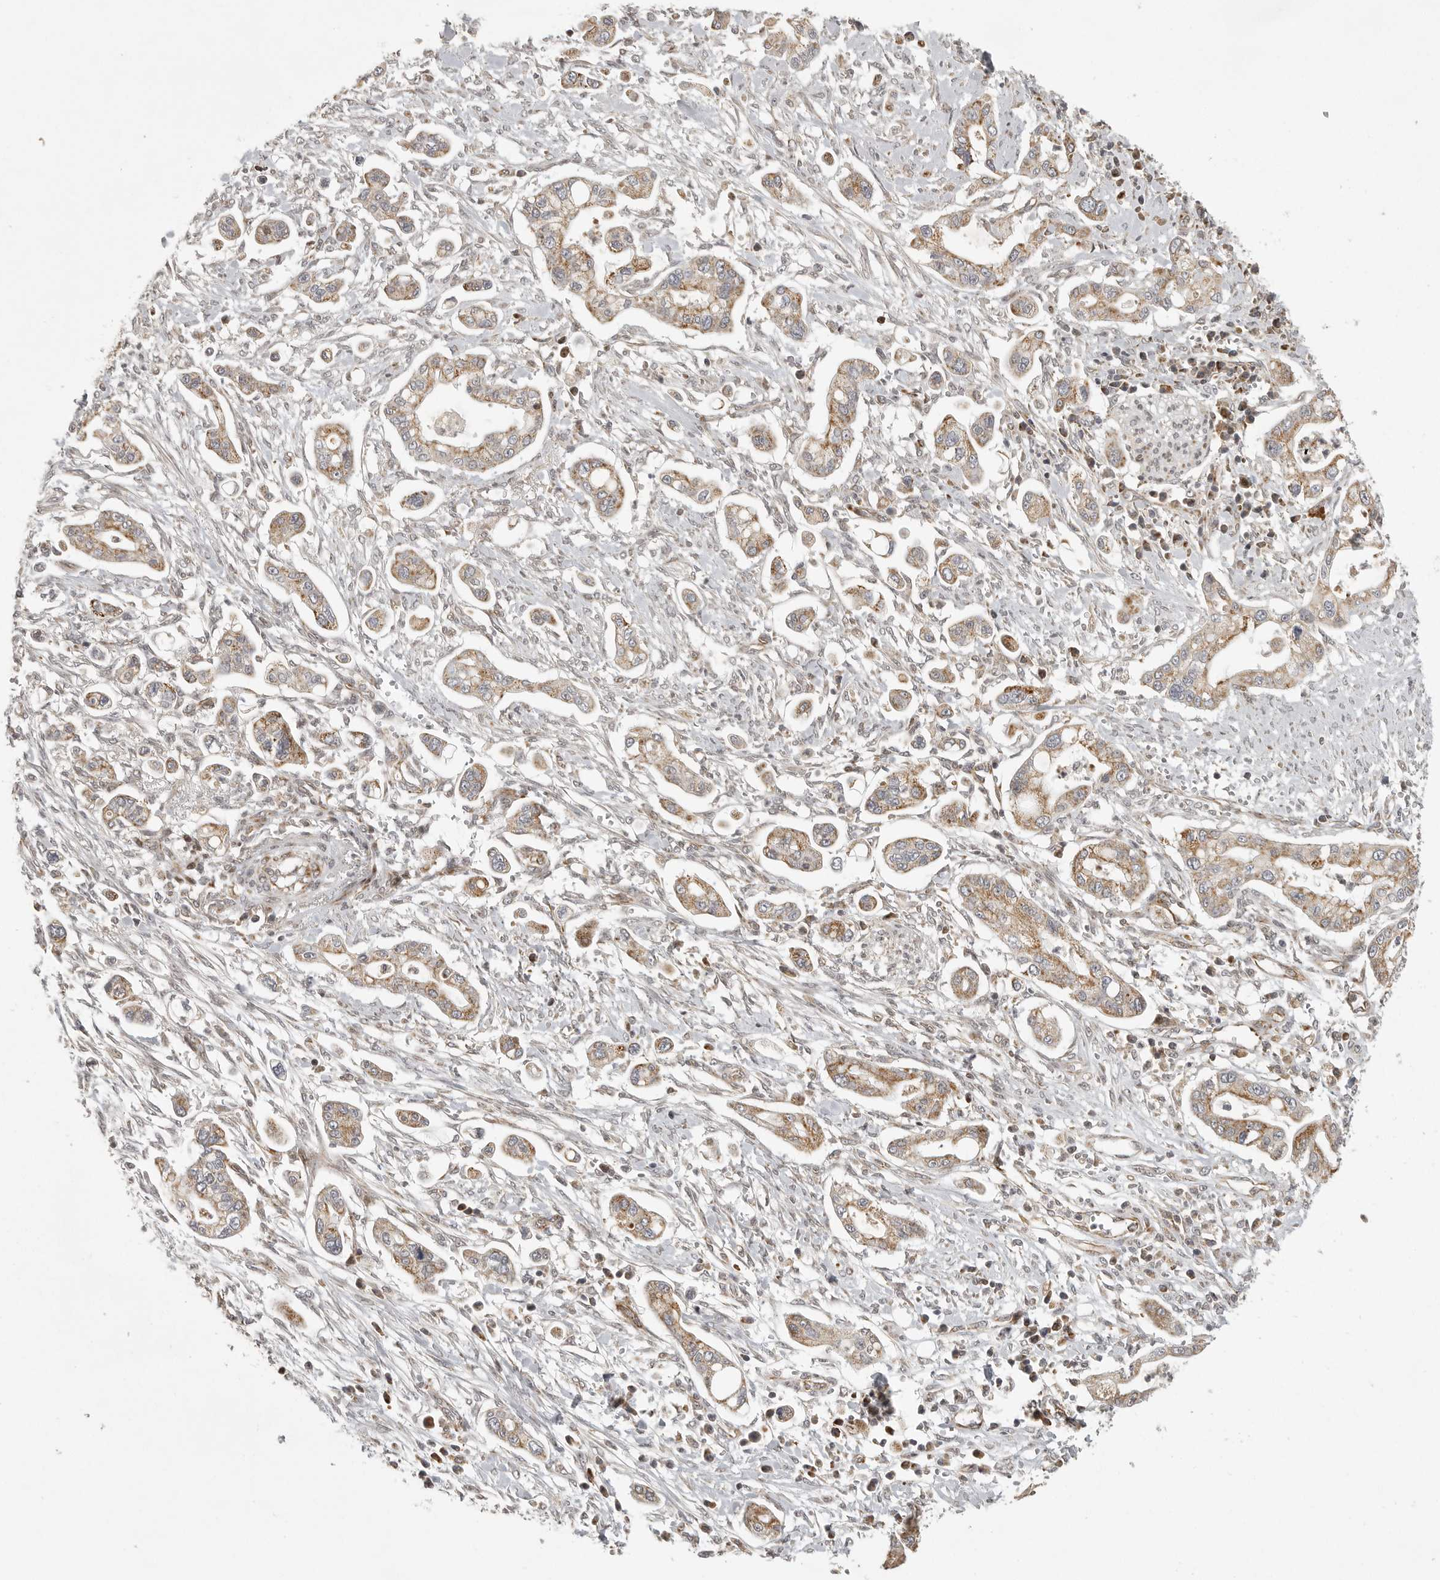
{"staining": {"intensity": "moderate", "quantity": ">75%", "location": "cytoplasmic/membranous"}, "tissue": "pancreatic cancer", "cell_type": "Tumor cells", "image_type": "cancer", "snomed": [{"axis": "morphology", "description": "Adenocarcinoma, NOS"}, {"axis": "topography", "description": "Pancreas"}], "caption": "The photomicrograph demonstrates immunohistochemical staining of pancreatic adenocarcinoma. There is moderate cytoplasmic/membranous positivity is seen in approximately >75% of tumor cells. The protein of interest is stained brown, and the nuclei are stained in blue (DAB (3,3'-diaminobenzidine) IHC with brightfield microscopy, high magnification).", "gene": "NARS2", "patient": {"sex": "male", "age": 68}}